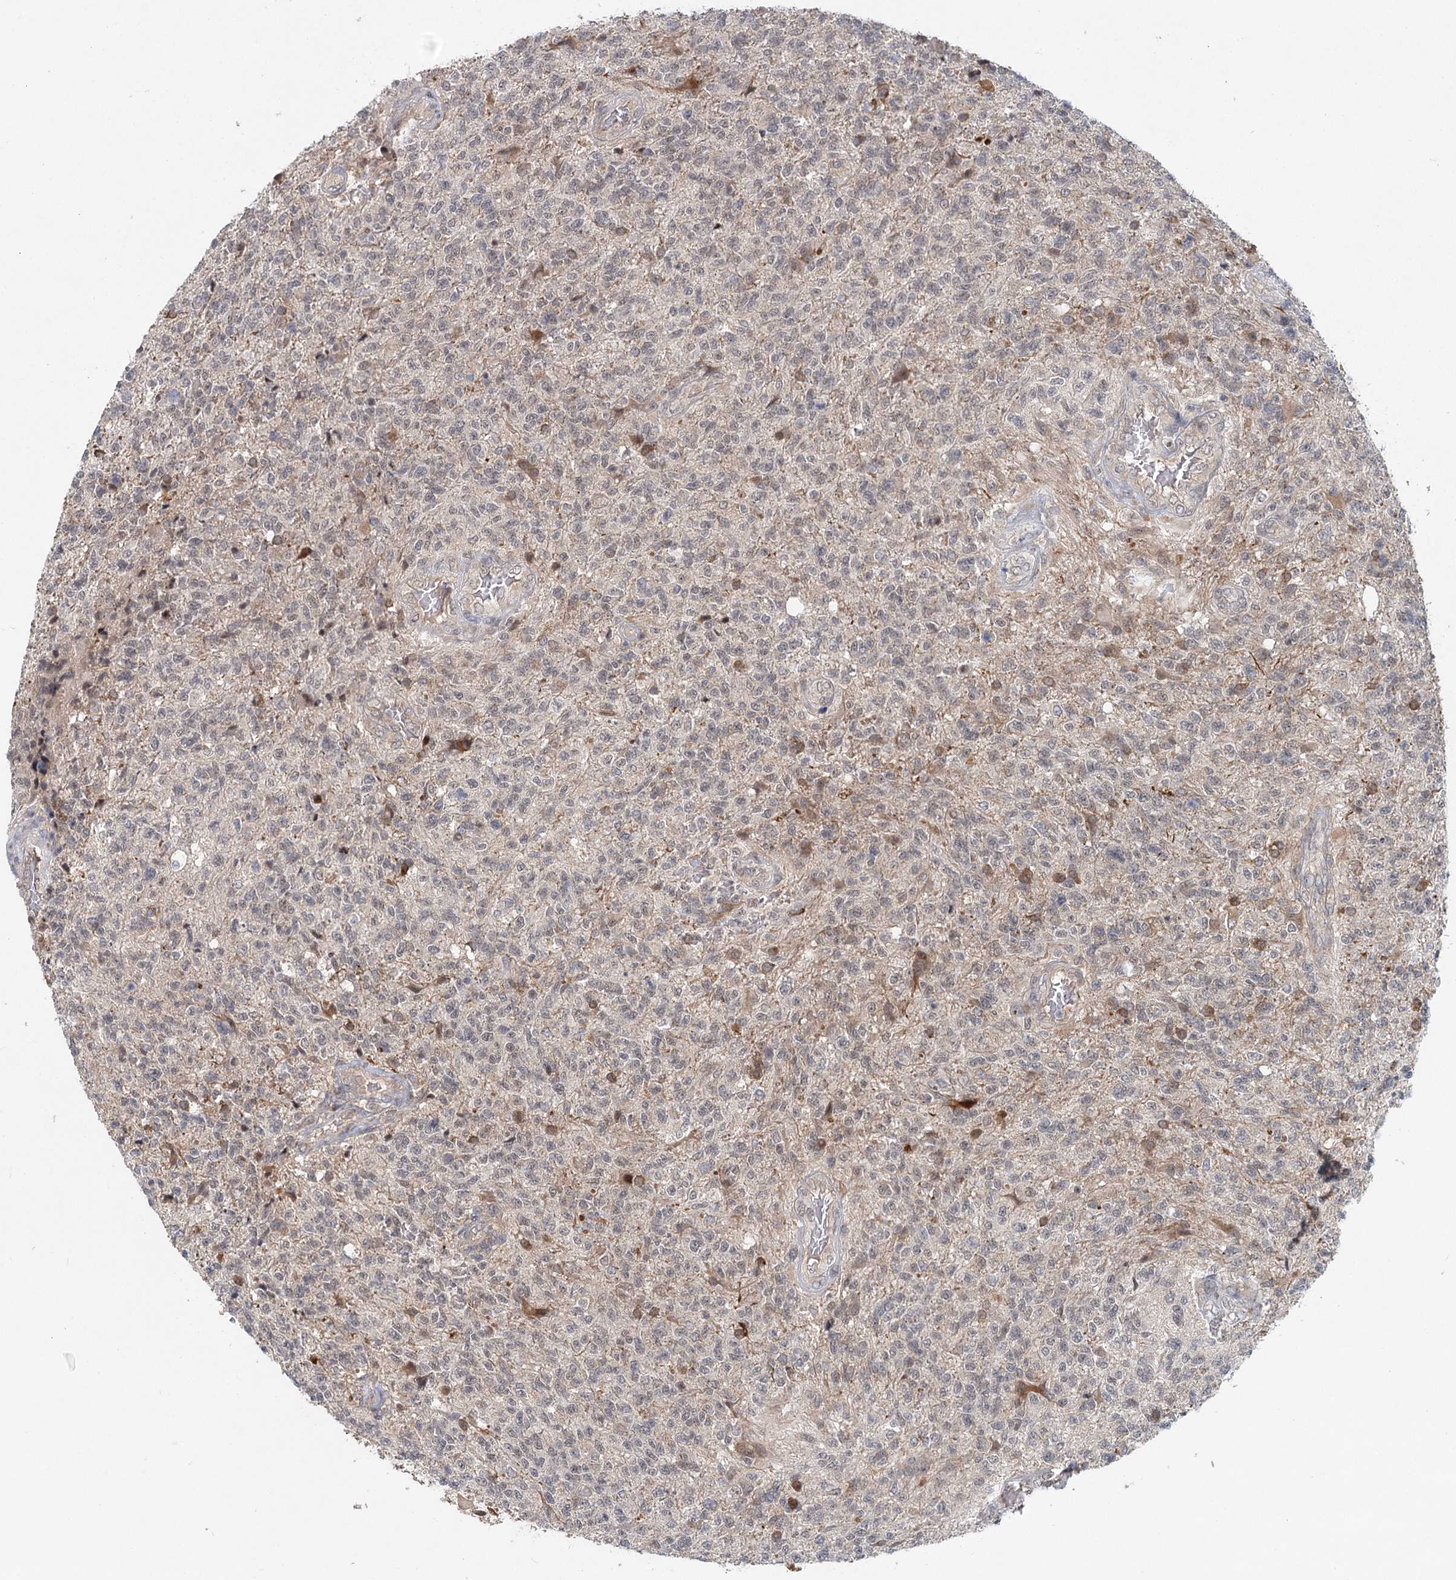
{"staining": {"intensity": "weak", "quantity": "25%-75%", "location": "nuclear"}, "tissue": "glioma", "cell_type": "Tumor cells", "image_type": "cancer", "snomed": [{"axis": "morphology", "description": "Glioma, malignant, High grade"}, {"axis": "topography", "description": "Brain"}], "caption": "Protein expression analysis of high-grade glioma (malignant) reveals weak nuclear positivity in about 25%-75% of tumor cells. (DAB (3,3'-diaminobenzidine) IHC, brown staining for protein, blue staining for nuclei).", "gene": "AP3B1", "patient": {"sex": "male", "age": 56}}